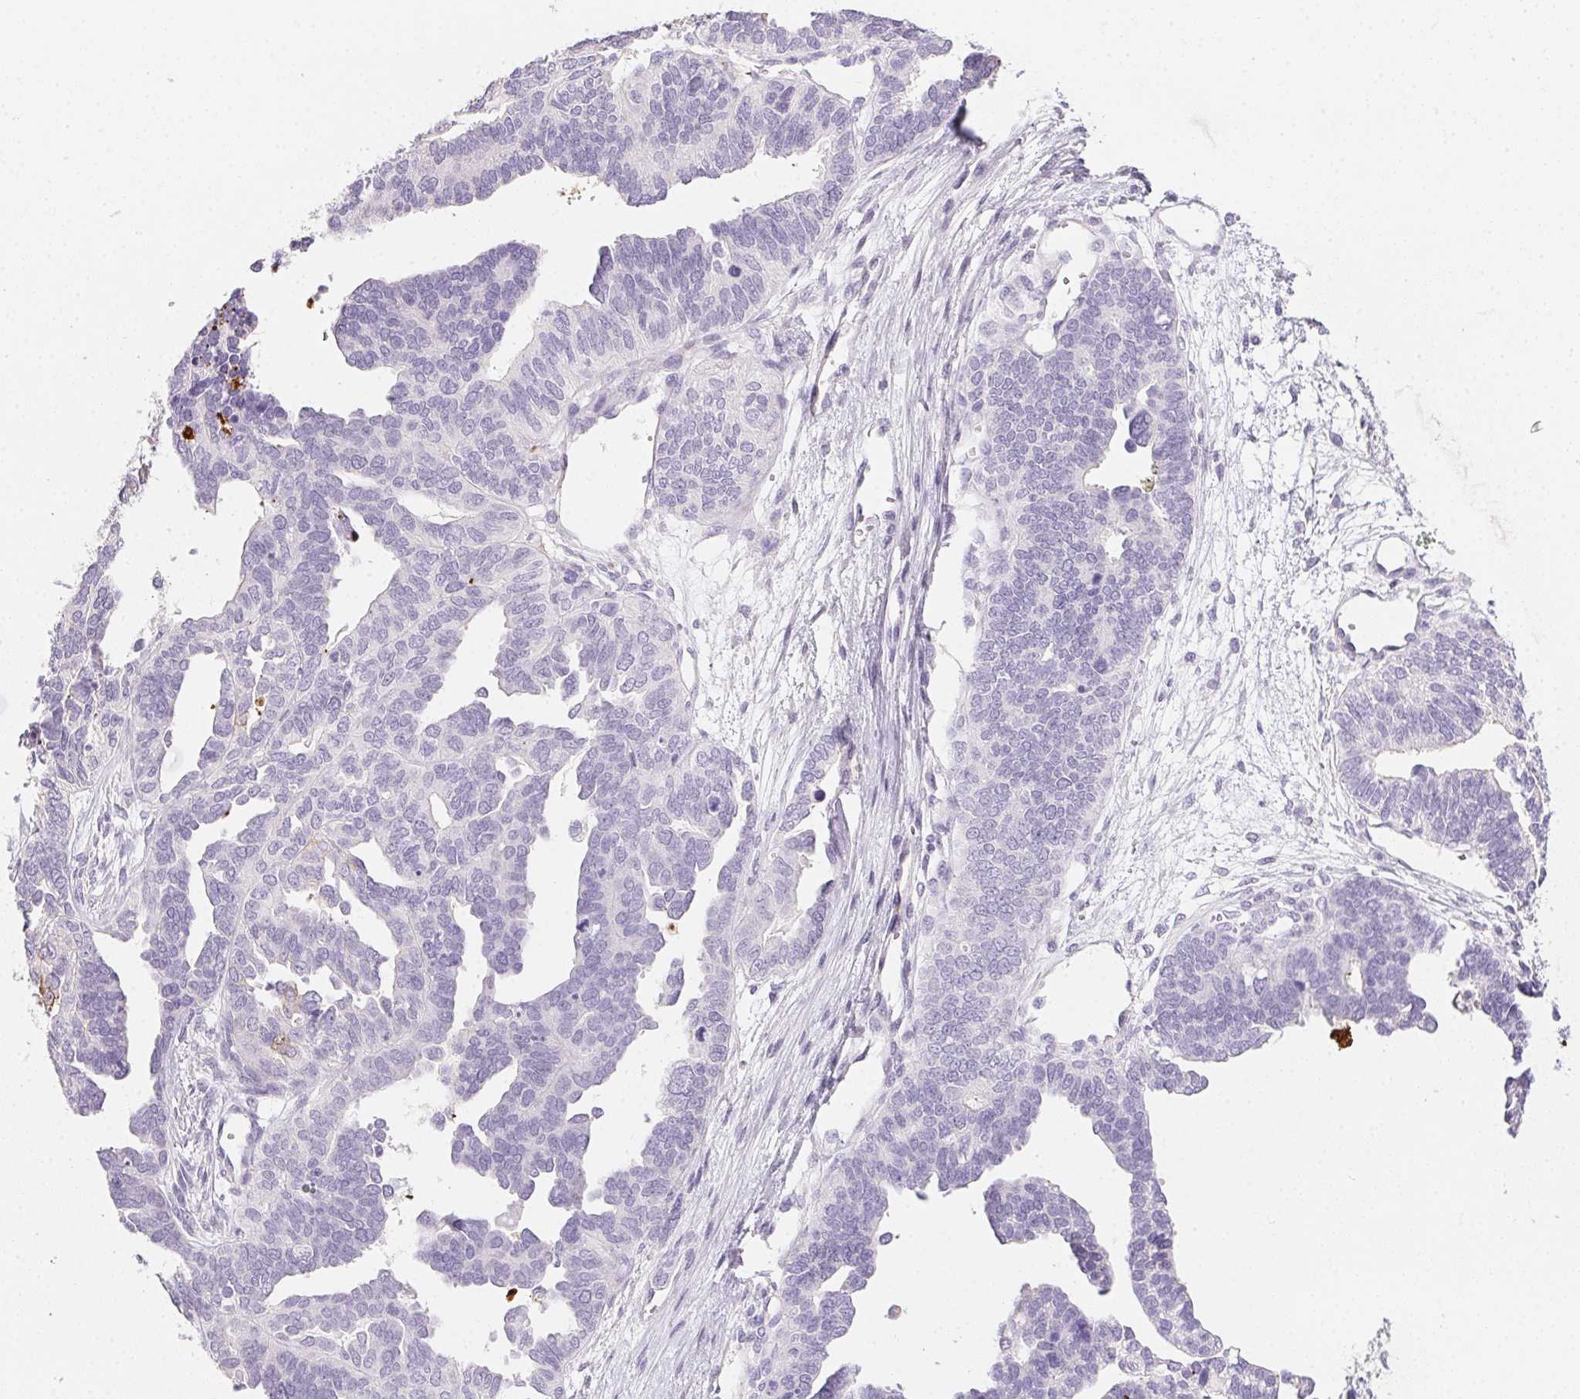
{"staining": {"intensity": "negative", "quantity": "none", "location": "none"}, "tissue": "ovarian cancer", "cell_type": "Tumor cells", "image_type": "cancer", "snomed": [{"axis": "morphology", "description": "Cystadenocarcinoma, serous, NOS"}, {"axis": "topography", "description": "Ovary"}], "caption": "Serous cystadenocarcinoma (ovarian) was stained to show a protein in brown. There is no significant expression in tumor cells.", "gene": "MYL4", "patient": {"sex": "female", "age": 51}}